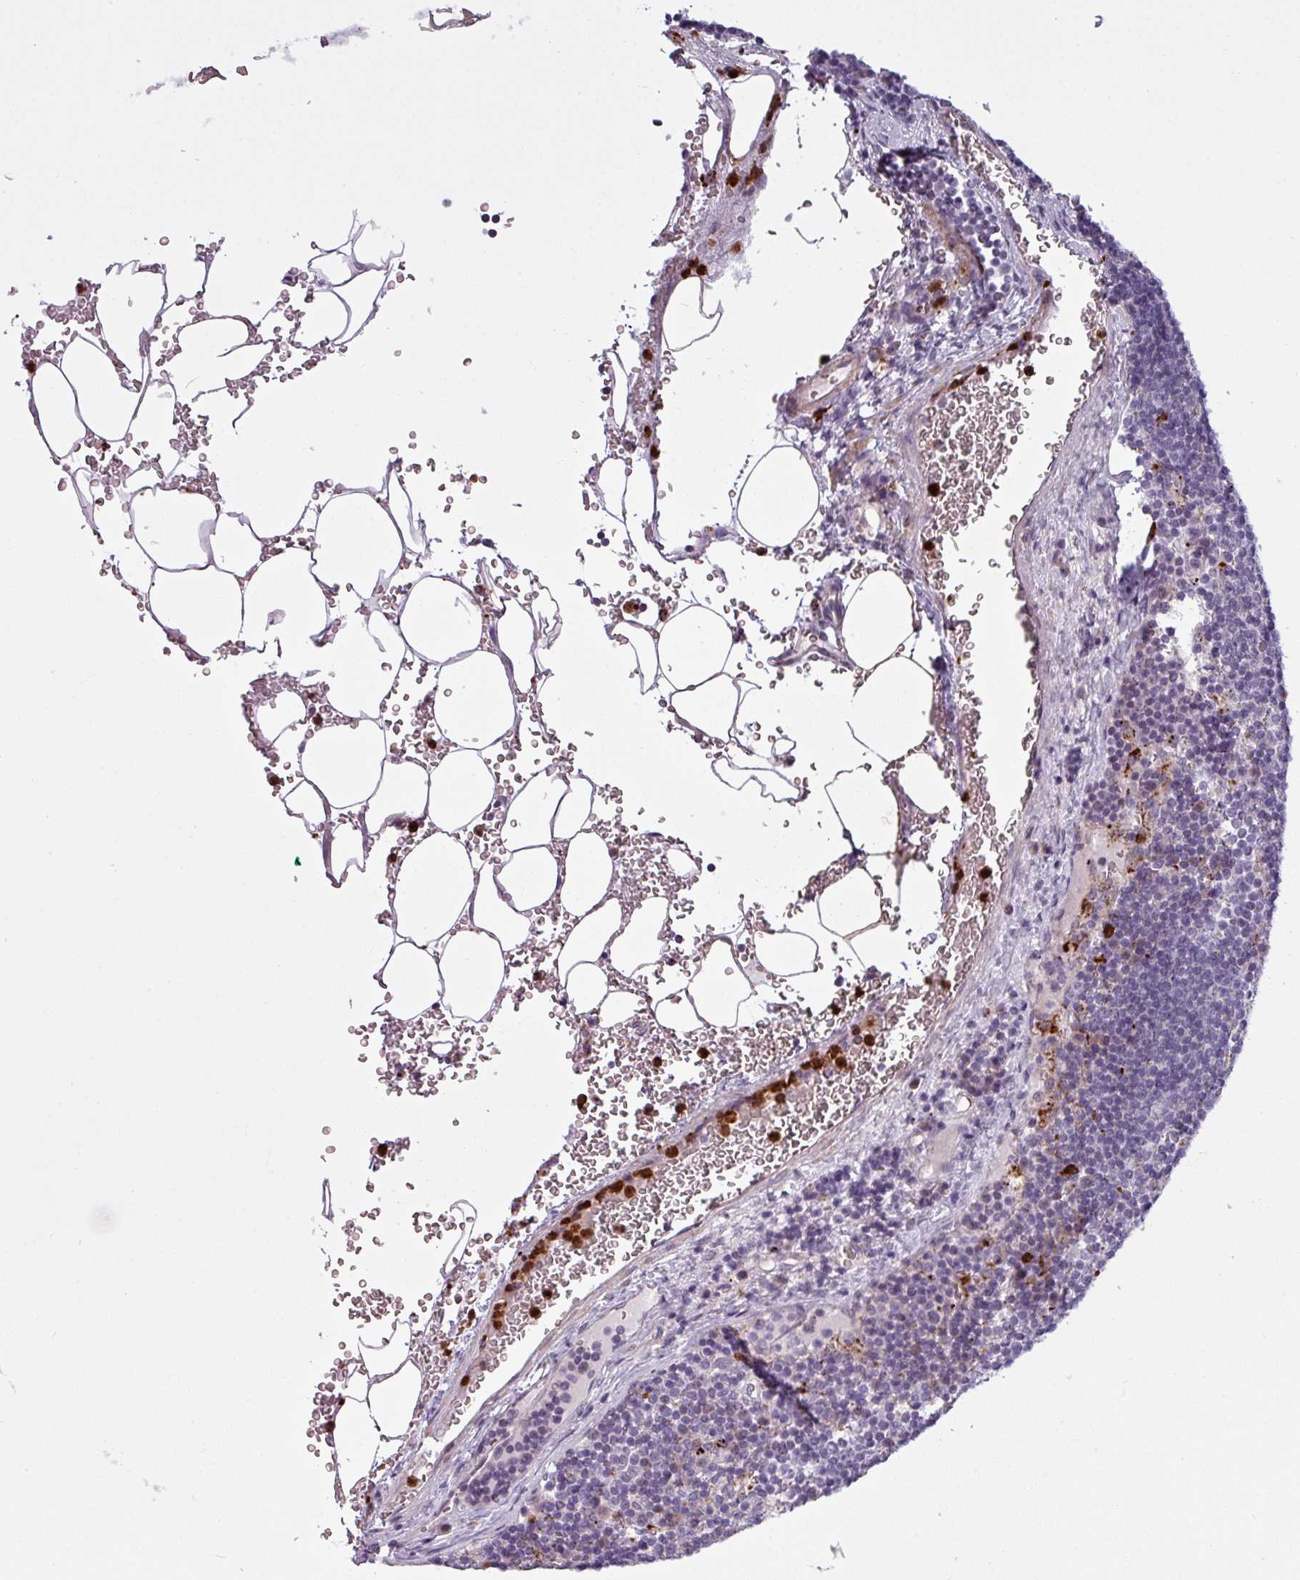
{"staining": {"intensity": "moderate", "quantity": "<25%", "location": "cytoplasmic/membranous"}, "tissue": "lymph node", "cell_type": "Germinal center cells", "image_type": "normal", "snomed": [{"axis": "morphology", "description": "Normal tissue, NOS"}, {"axis": "topography", "description": "Lymph node"}], "caption": "Immunohistochemistry (IHC) staining of benign lymph node, which demonstrates low levels of moderate cytoplasmic/membranous positivity in approximately <25% of germinal center cells indicating moderate cytoplasmic/membranous protein expression. The staining was performed using DAB (brown) for protein detection and nuclei were counterstained in hematoxylin (blue).", "gene": "MAP7D2", "patient": {"sex": "male", "age": 53}}